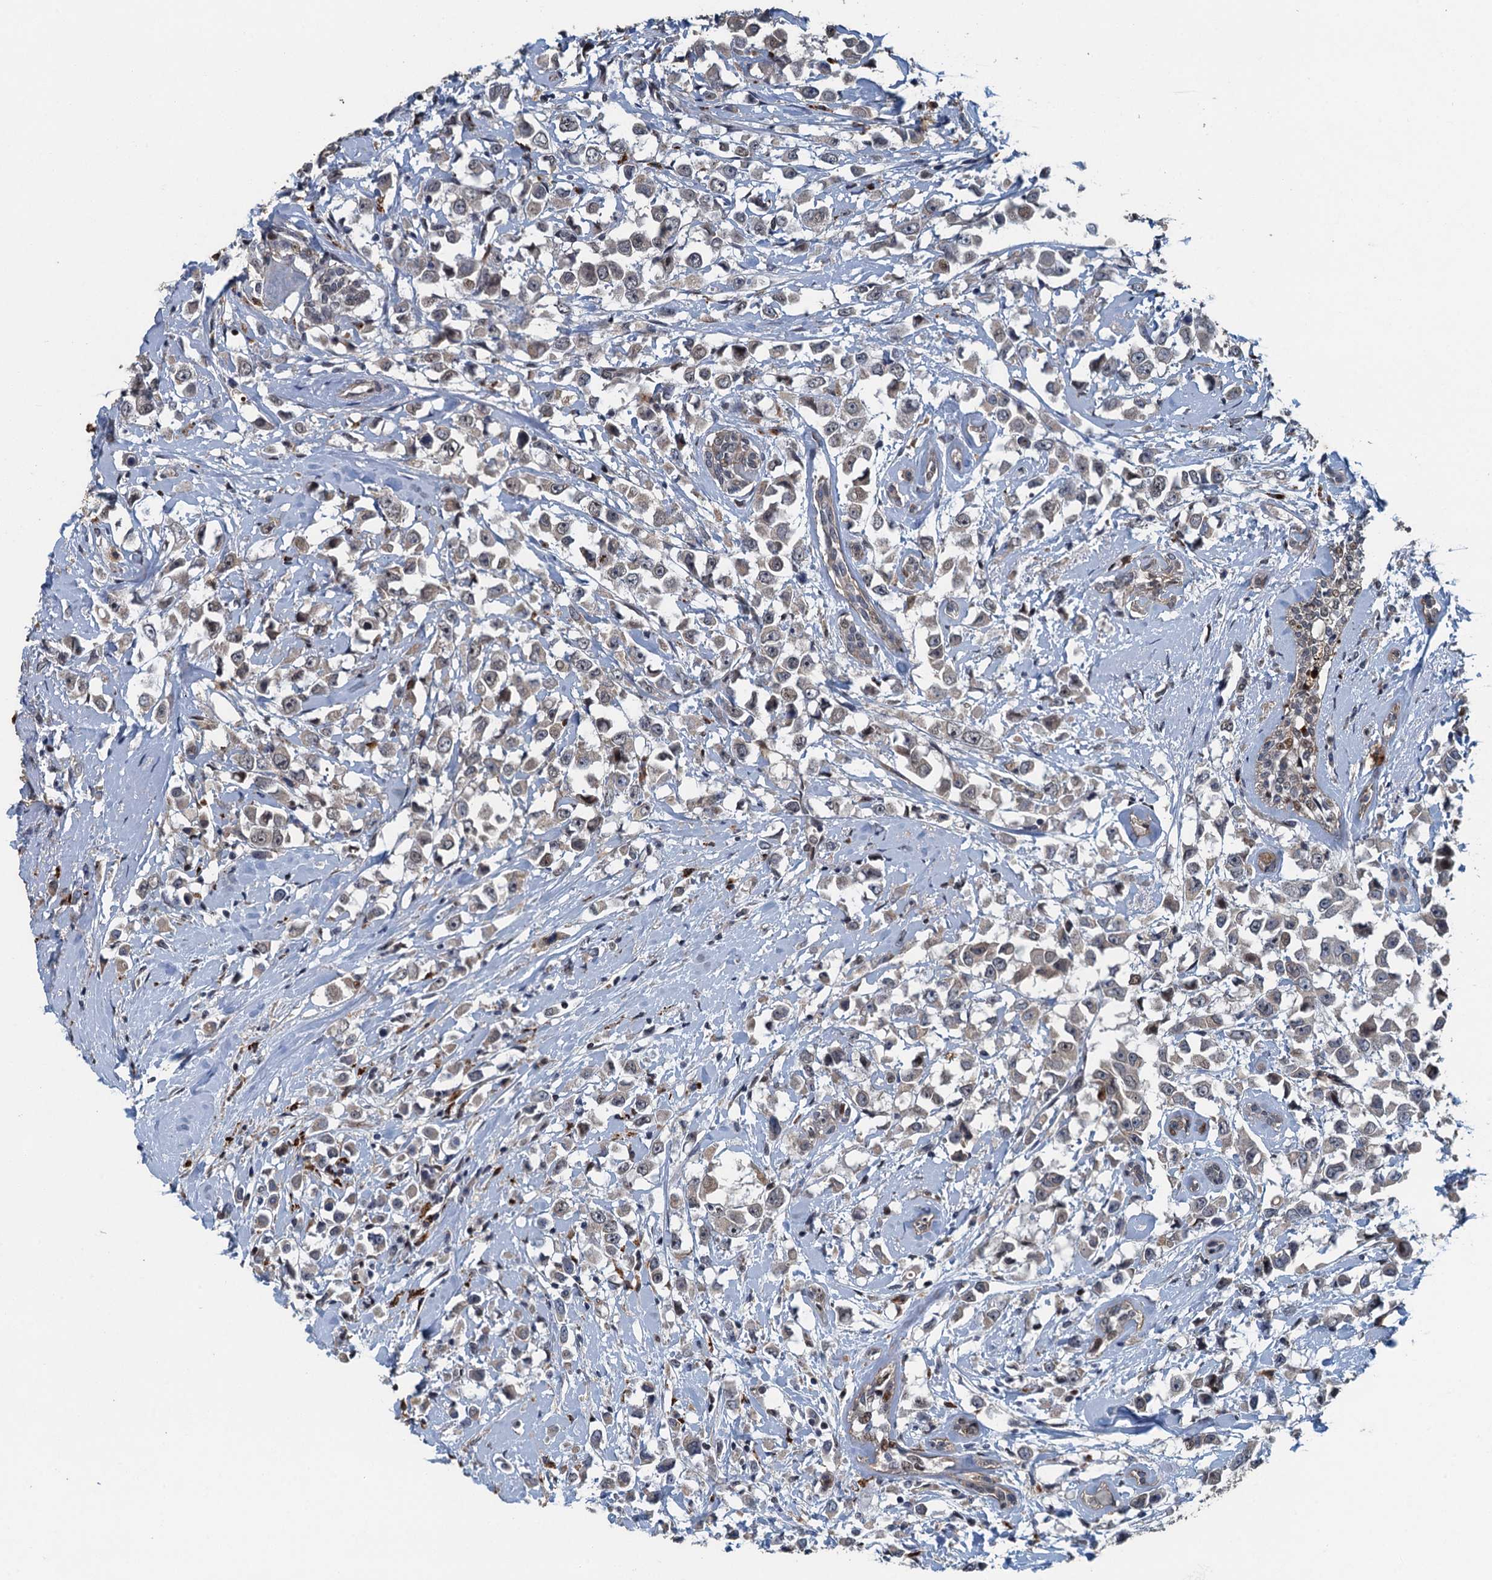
{"staining": {"intensity": "weak", "quantity": "<25%", "location": "cytoplasmic/membranous"}, "tissue": "breast cancer", "cell_type": "Tumor cells", "image_type": "cancer", "snomed": [{"axis": "morphology", "description": "Duct carcinoma"}, {"axis": "topography", "description": "Breast"}], "caption": "Breast cancer (infiltrating ductal carcinoma) was stained to show a protein in brown. There is no significant staining in tumor cells.", "gene": "AGRN", "patient": {"sex": "female", "age": 87}}